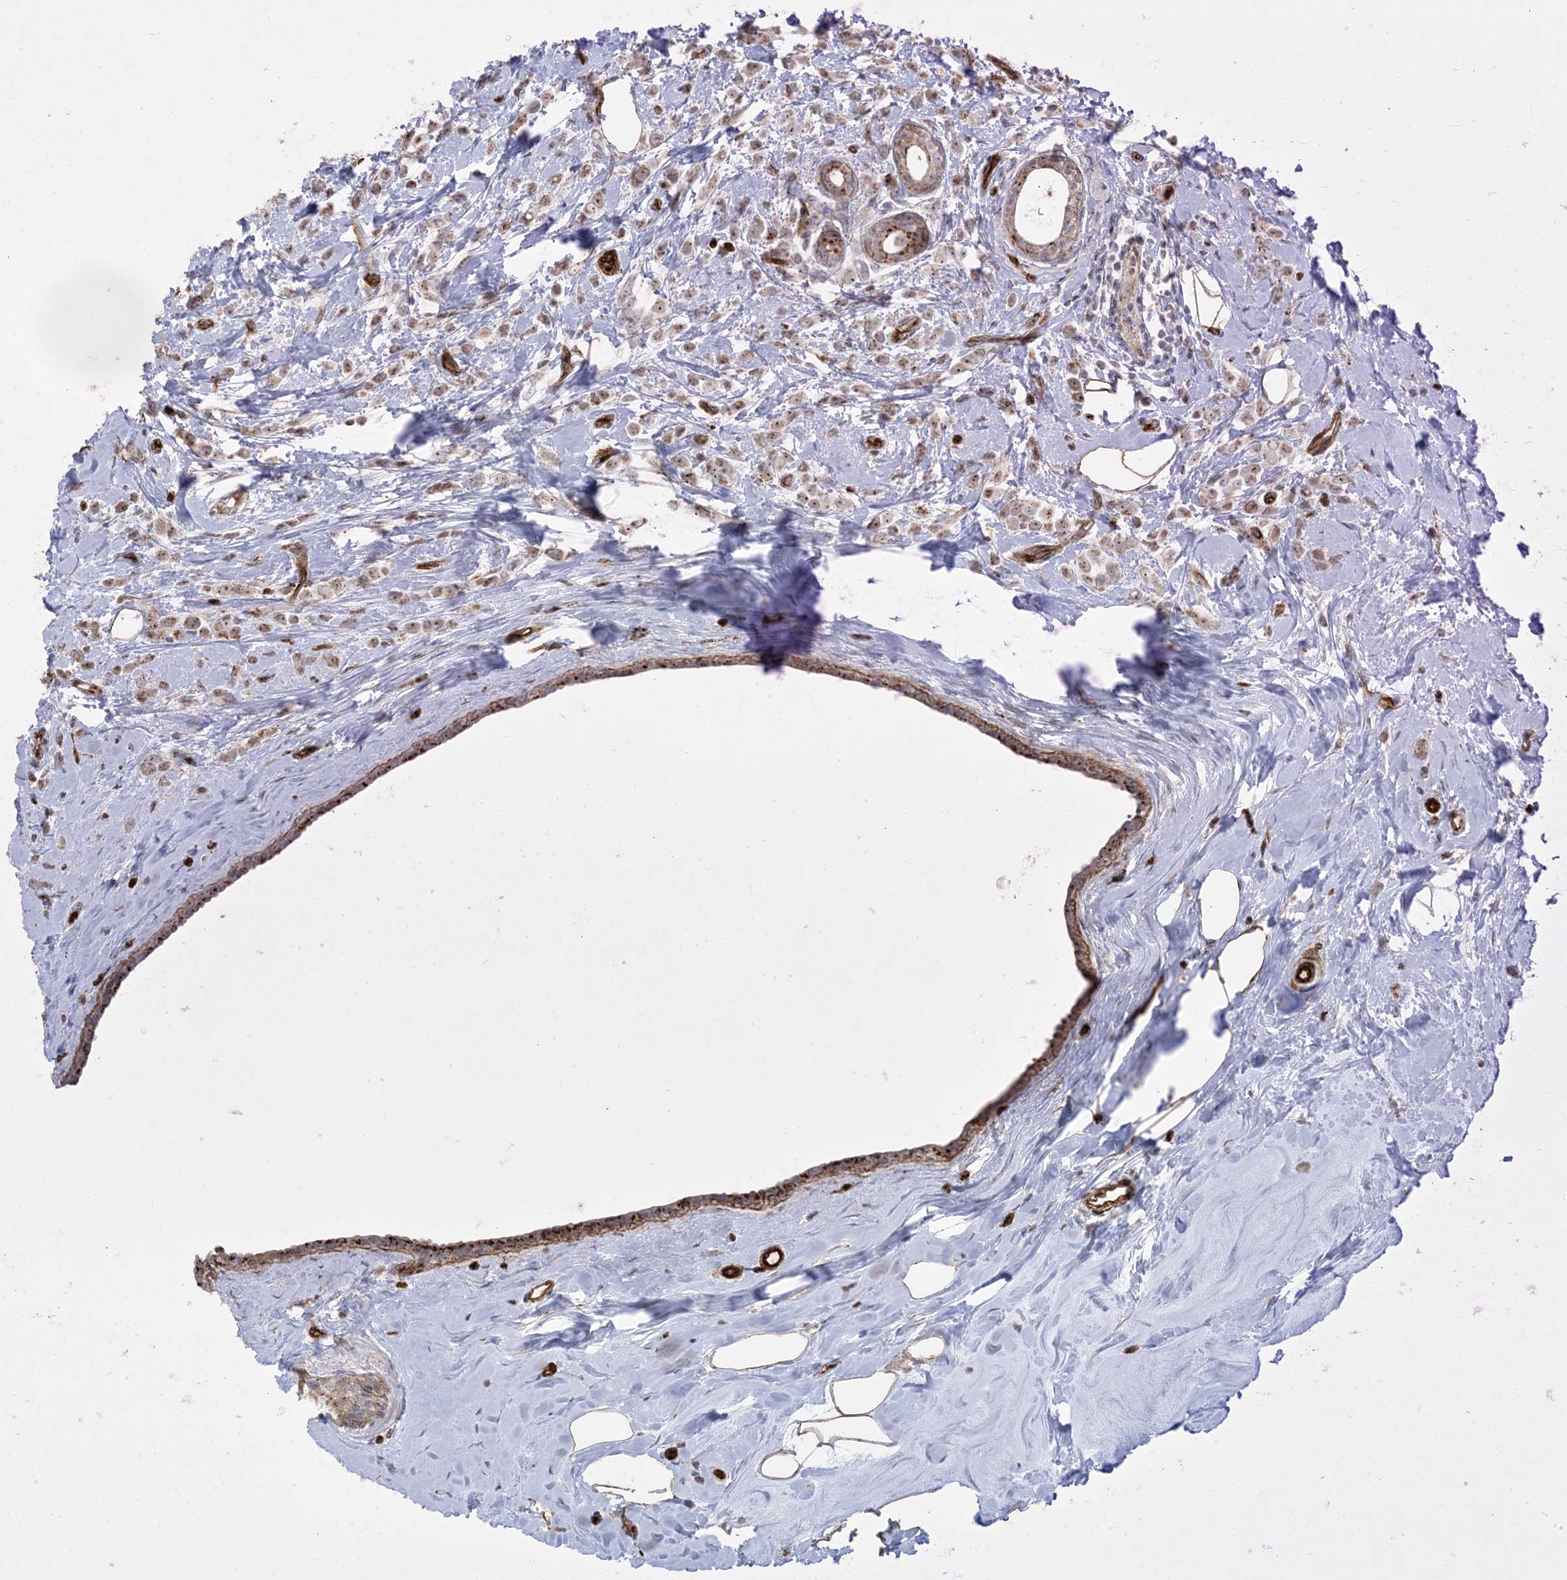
{"staining": {"intensity": "moderate", "quantity": ">75%", "location": "cytoplasmic/membranous,nuclear"}, "tissue": "breast cancer", "cell_type": "Tumor cells", "image_type": "cancer", "snomed": [{"axis": "morphology", "description": "Lobular carcinoma"}, {"axis": "topography", "description": "Breast"}], "caption": "Human breast lobular carcinoma stained for a protein (brown) displays moderate cytoplasmic/membranous and nuclear positive positivity in about >75% of tumor cells.", "gene": "AGA", "patient": {"sex": "female", "age": 47}}